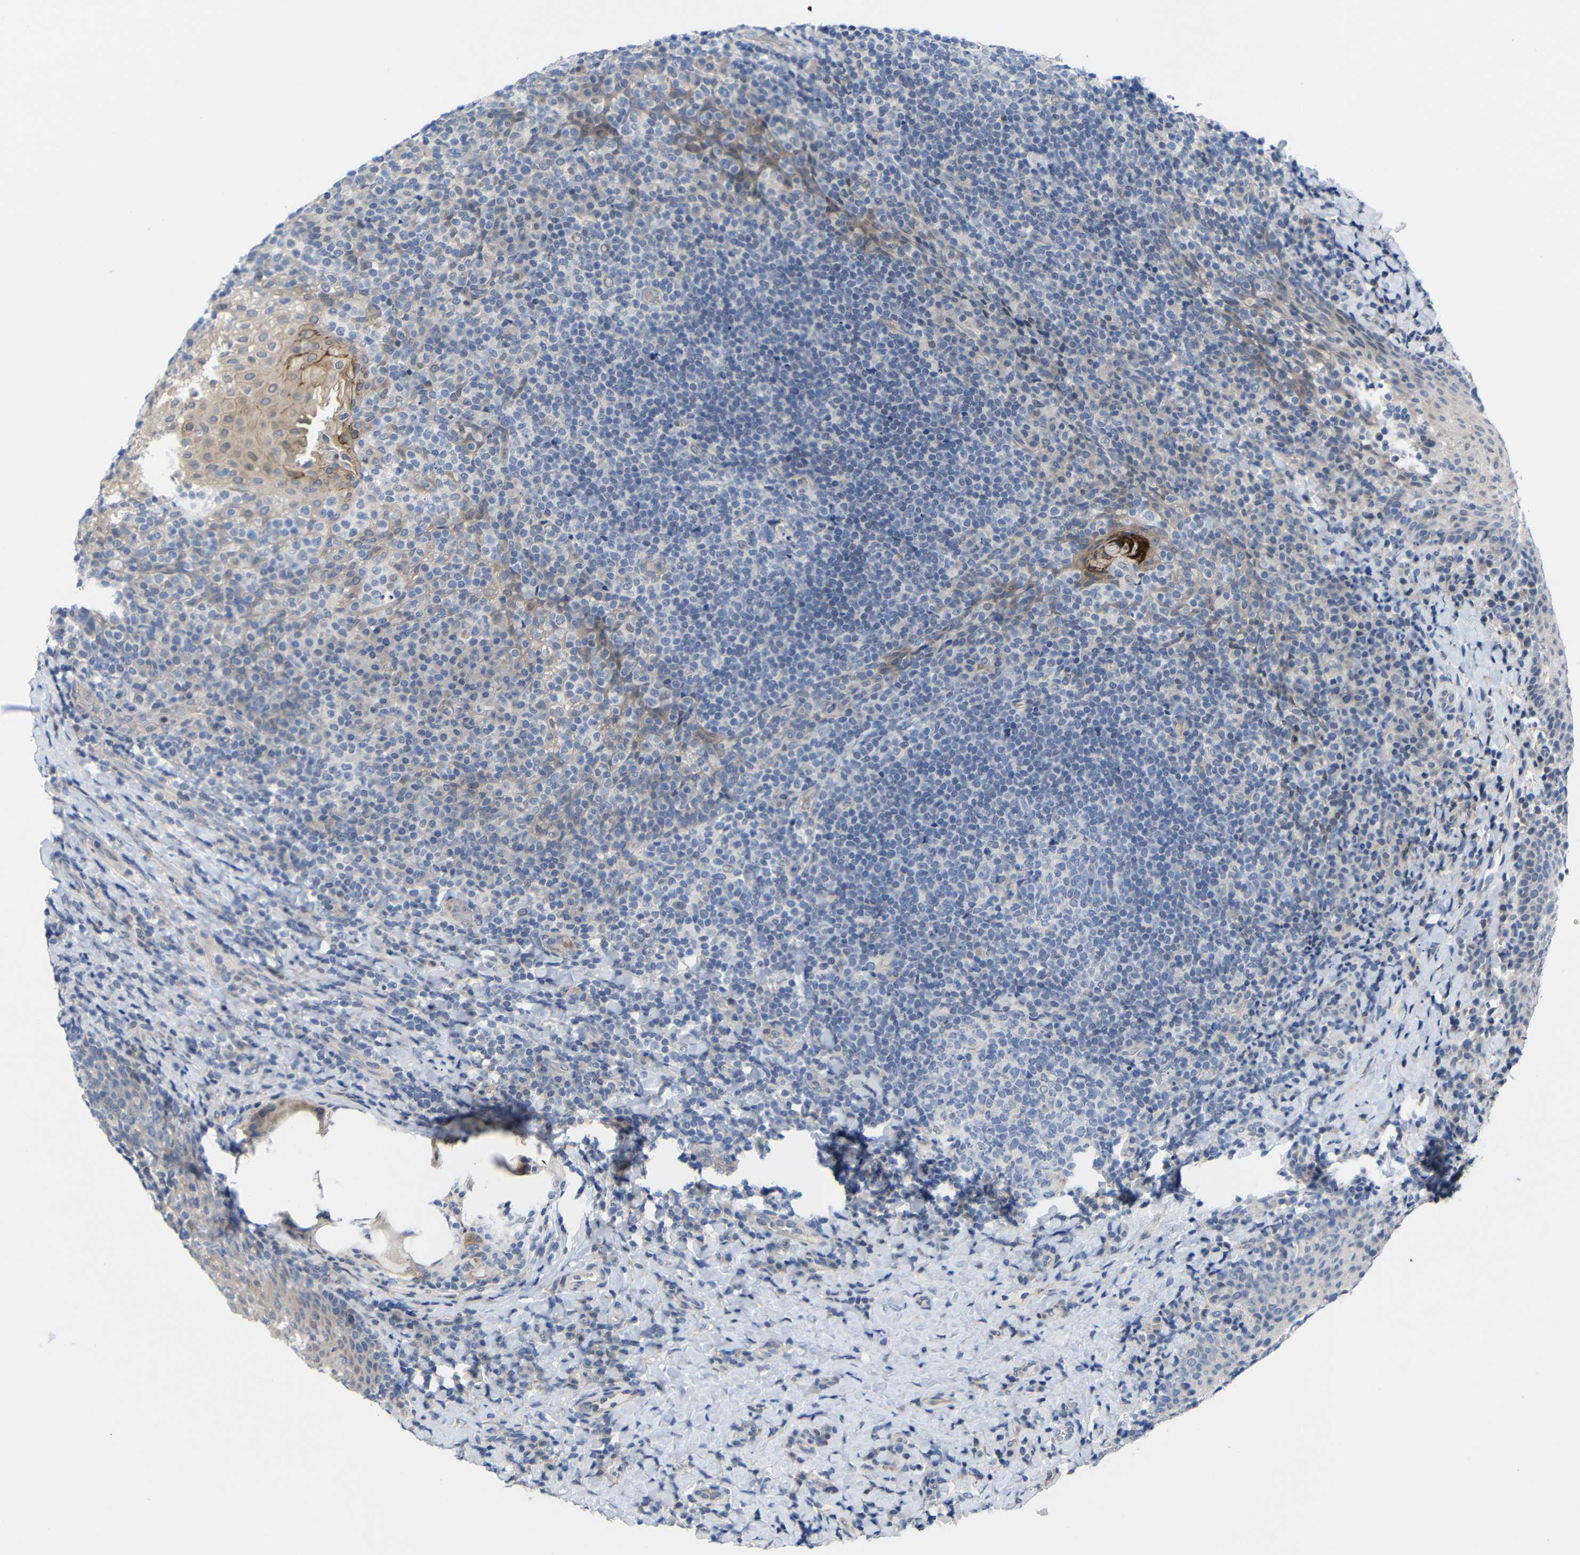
{"staining": {"intensity": "negative", "quantity": "none", "location": "none"}, "tissue": "tonsil", "cell_type": "Germinal center cells", "image_type": "normal", "snomed": [{"axis": "morphology", "description": "Normal tissue, NOS"}, {"axis": "topography", "description": "Tonsil"}], "caption": "Immunohistochemistry micrograph of unremarkable tonsil: tonsil stained with DAB (3,3'-diaminobenzidine) displays no significant protein expression in germinal center cells.", "gene": "CMTM1", "patient": {"sex": "male", "age": 17}}